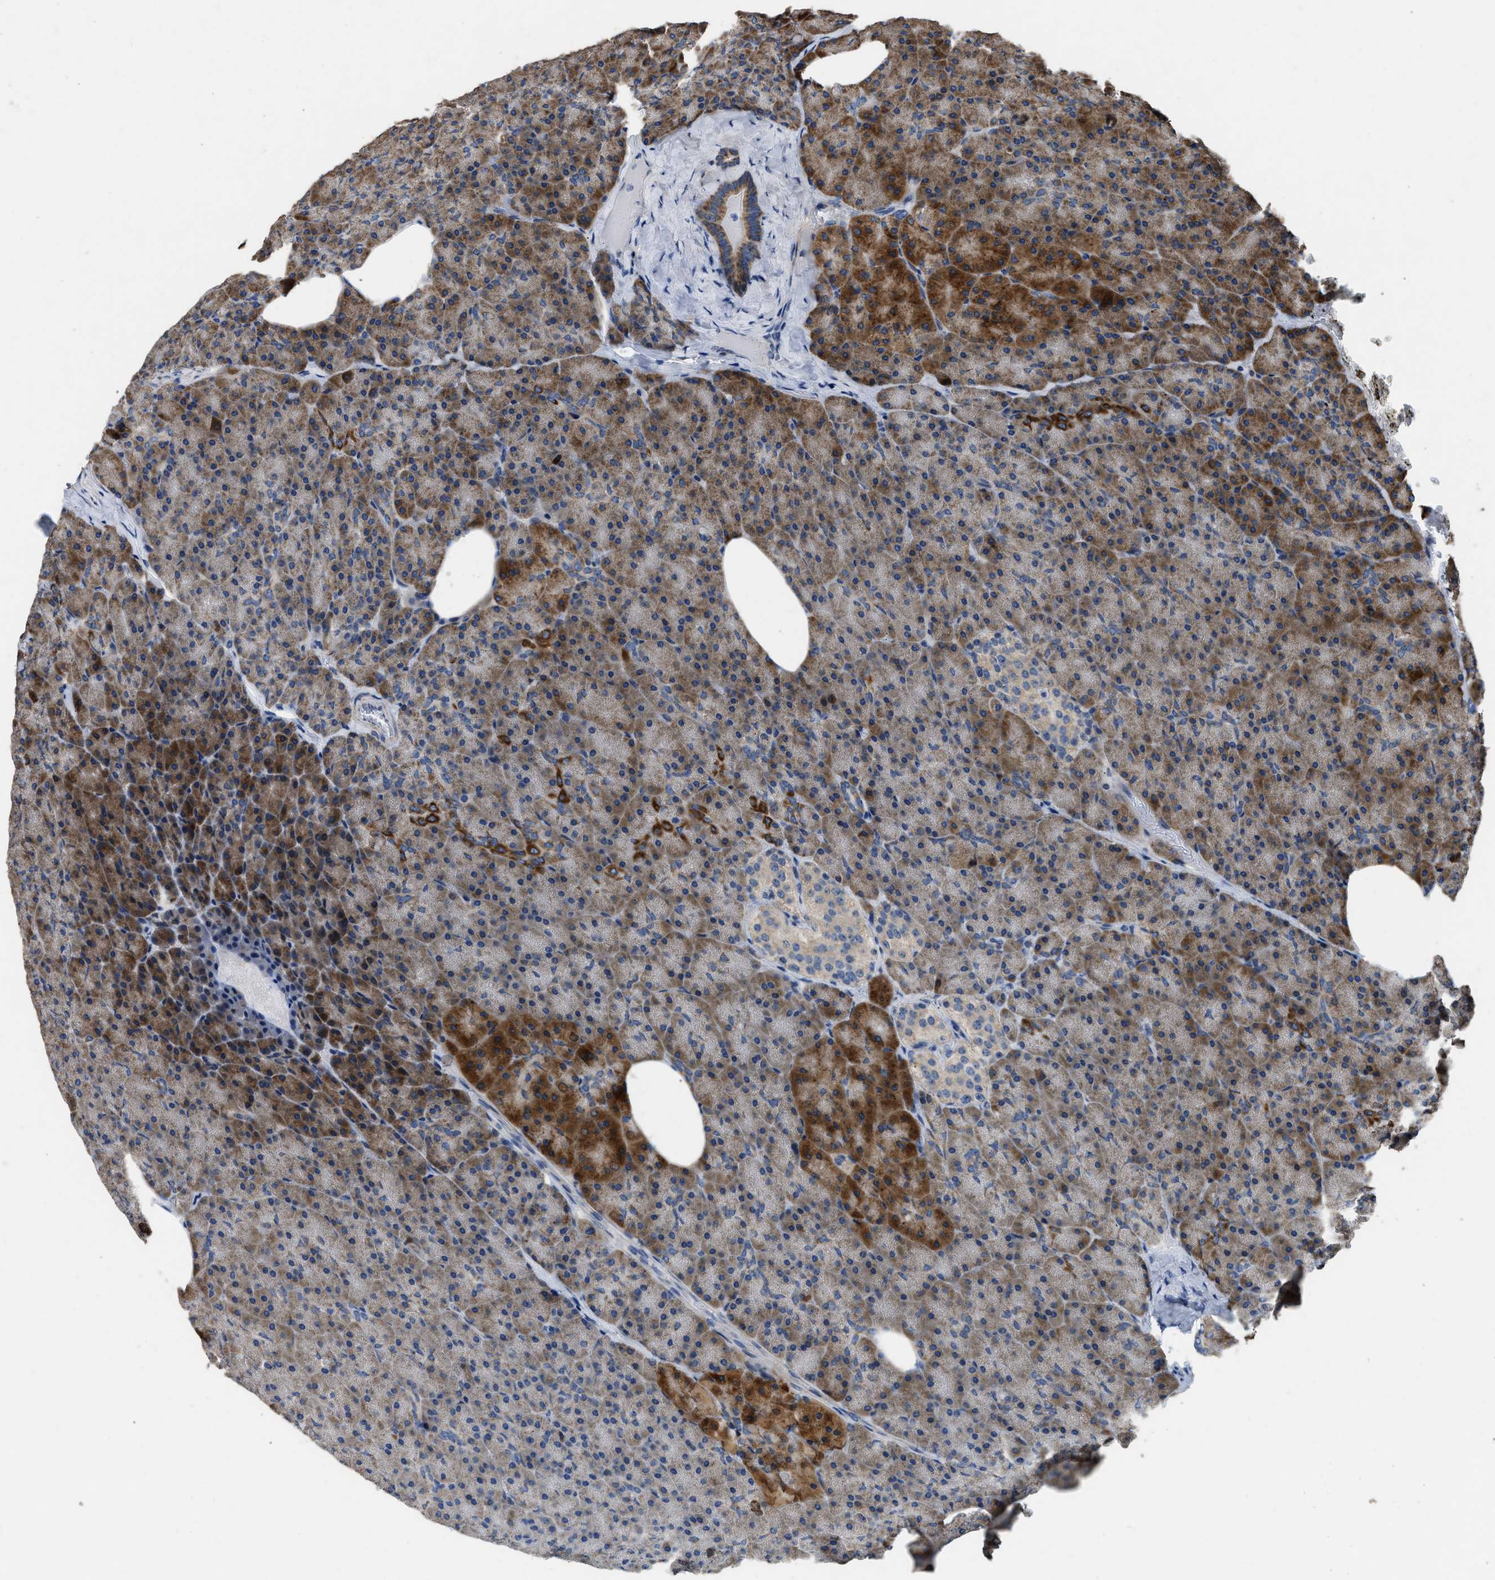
{"staining": {"intensity": "moderate", "quantity": ">75%", "location": "cytoplasmic/membranous"}, "tissue": "pancreas", "cell_type": "Exocrine glandular cells", "image_type": "normal", "snomed": [{"axis": "morphology", "description": "Normal tissue, NOS"}, {"axis": "topography", "description": "Pancreas"}], "caption": "A micrograph of pancreas stained for a protein demonstrates moderate cytoplasmic/membranous brown staining in exocrine glandular cells. The protein is shown in brown color, while the nuclei are stained blue.", "gene": "TMEM150A", "patient": {"sex": "female", "age": 35}}